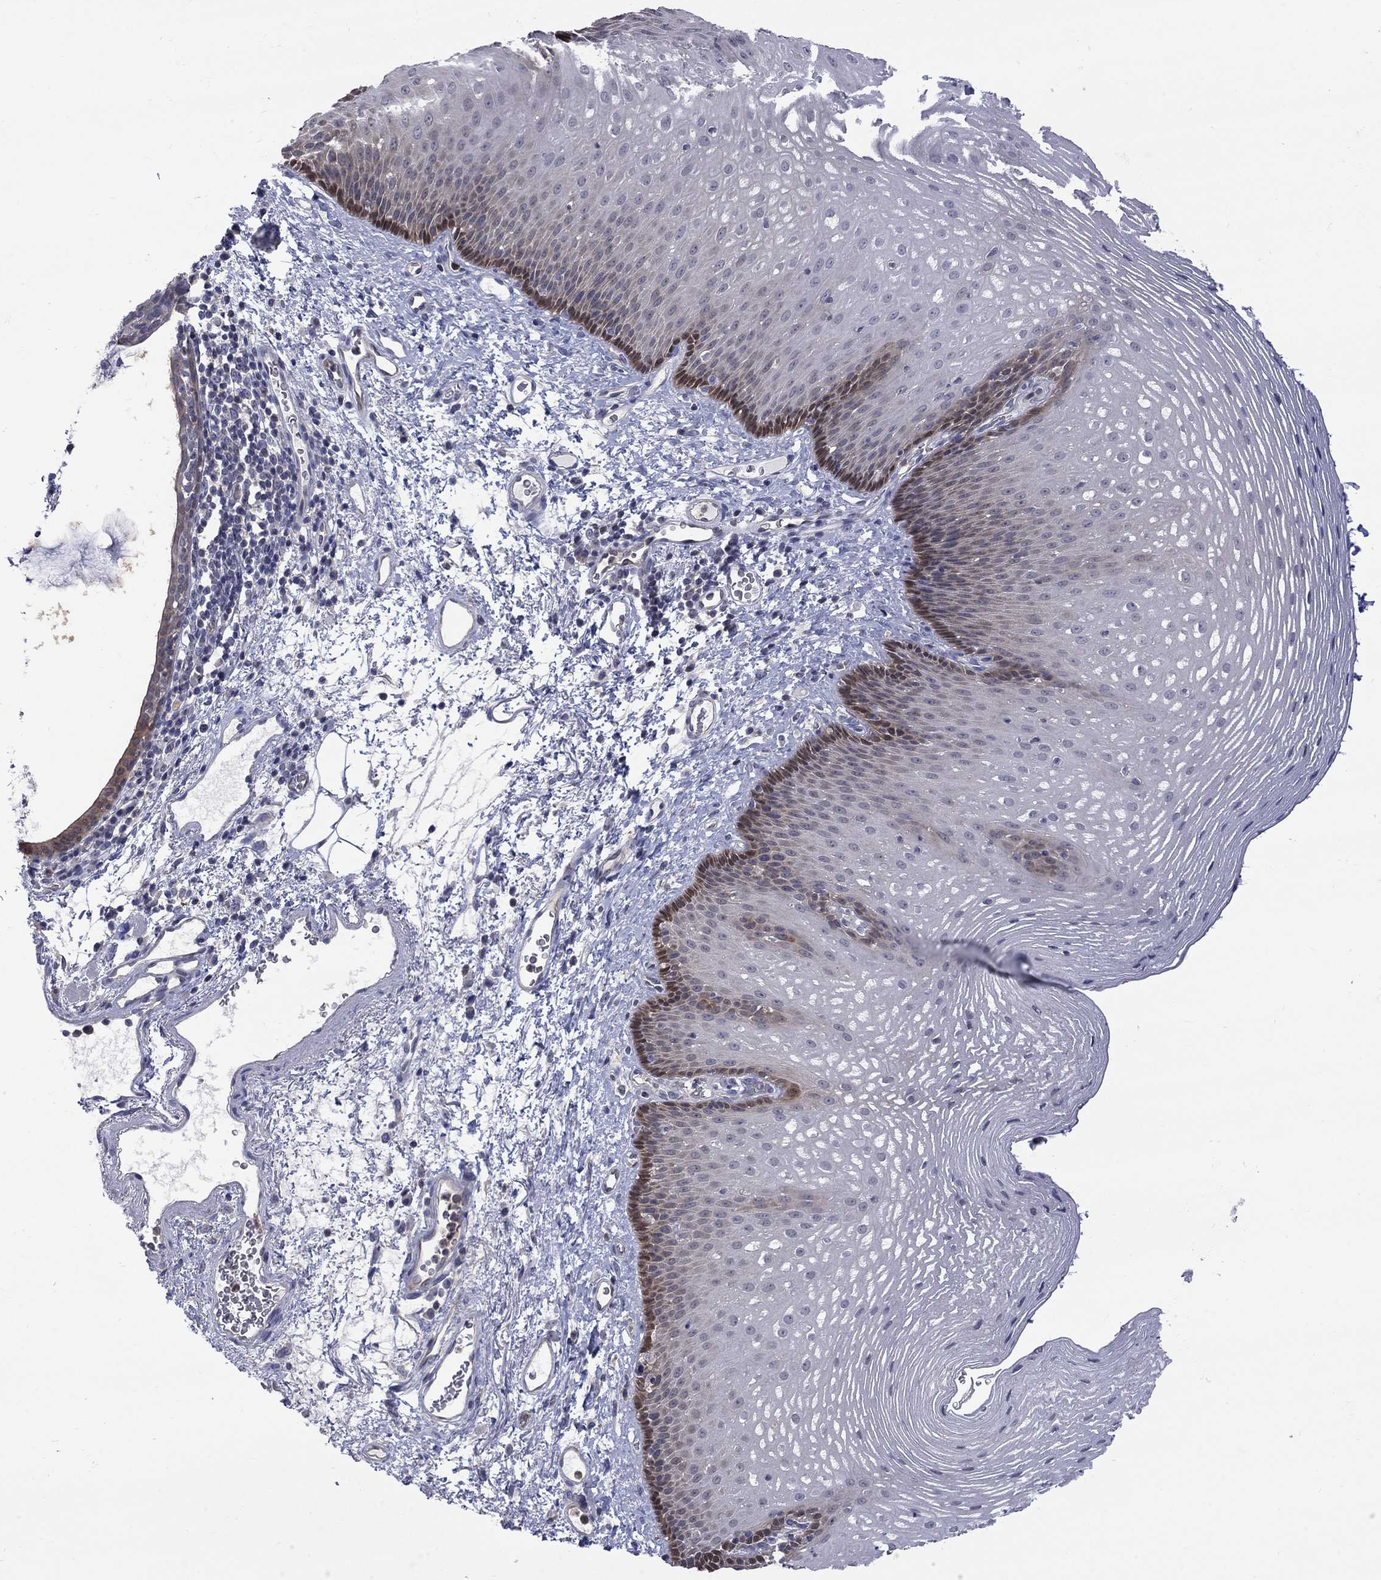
{"staining": {"intensity": "moderate", "quantity": "<25%", "location": "cytoplasmic/membranous,nuclear"}, "tissue": "esophagus", "cell_type": "Squamous epithelial cells", "image_type": "normal", "snomed": [{"axis": "morphology", "description": "Normal tissue, NOS"}, {"axis": "topography", "description": "Esophagus"}], "caption": "IHC of normal esophagus displays low levels of moderate cytoplasmic/membranous,nuclear staining in about <25% of squamous epithelial cells.", "gene": "HKDC1", "patient": {"sex": "male", "age": 76}}